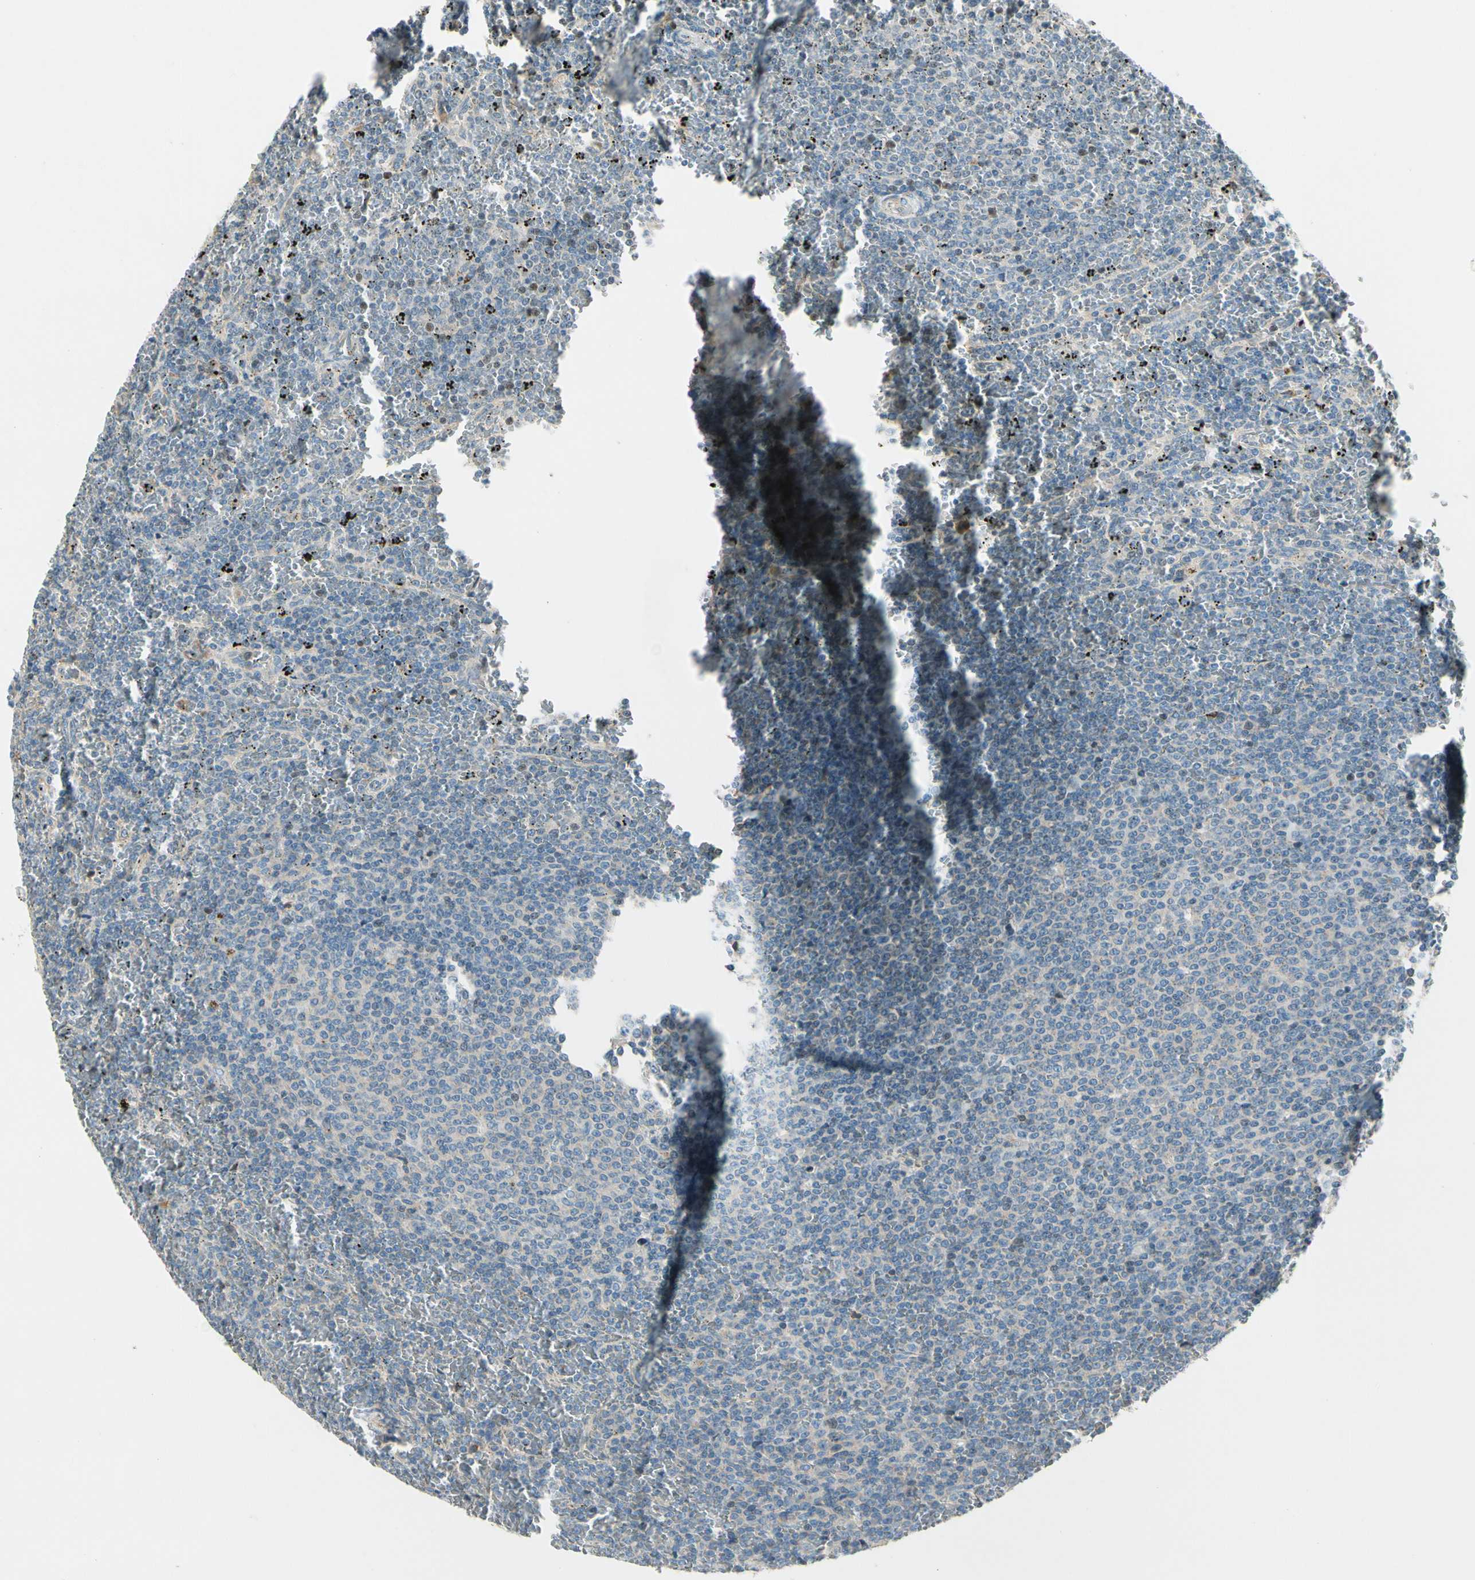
{"staining": {"intensity": "weak", "quantity": "<25%", "location": "nuclear"}, "tissue": "lymphoma", "cell_type": "Tumor cells", "image_type": "cancer", "snomed": [{"axis": "morphology", "description": "Malignant lymphoma, non-Hodgkin's type, Low grade"}, {"axis": "topography", "description": "Spleen"}], "caption": "Lymphoma was stained to show a protein in brown. There is no significant staining in tumor cells.", "gene": "CDH6", "patient": {"sex": "female", "age": 77}}